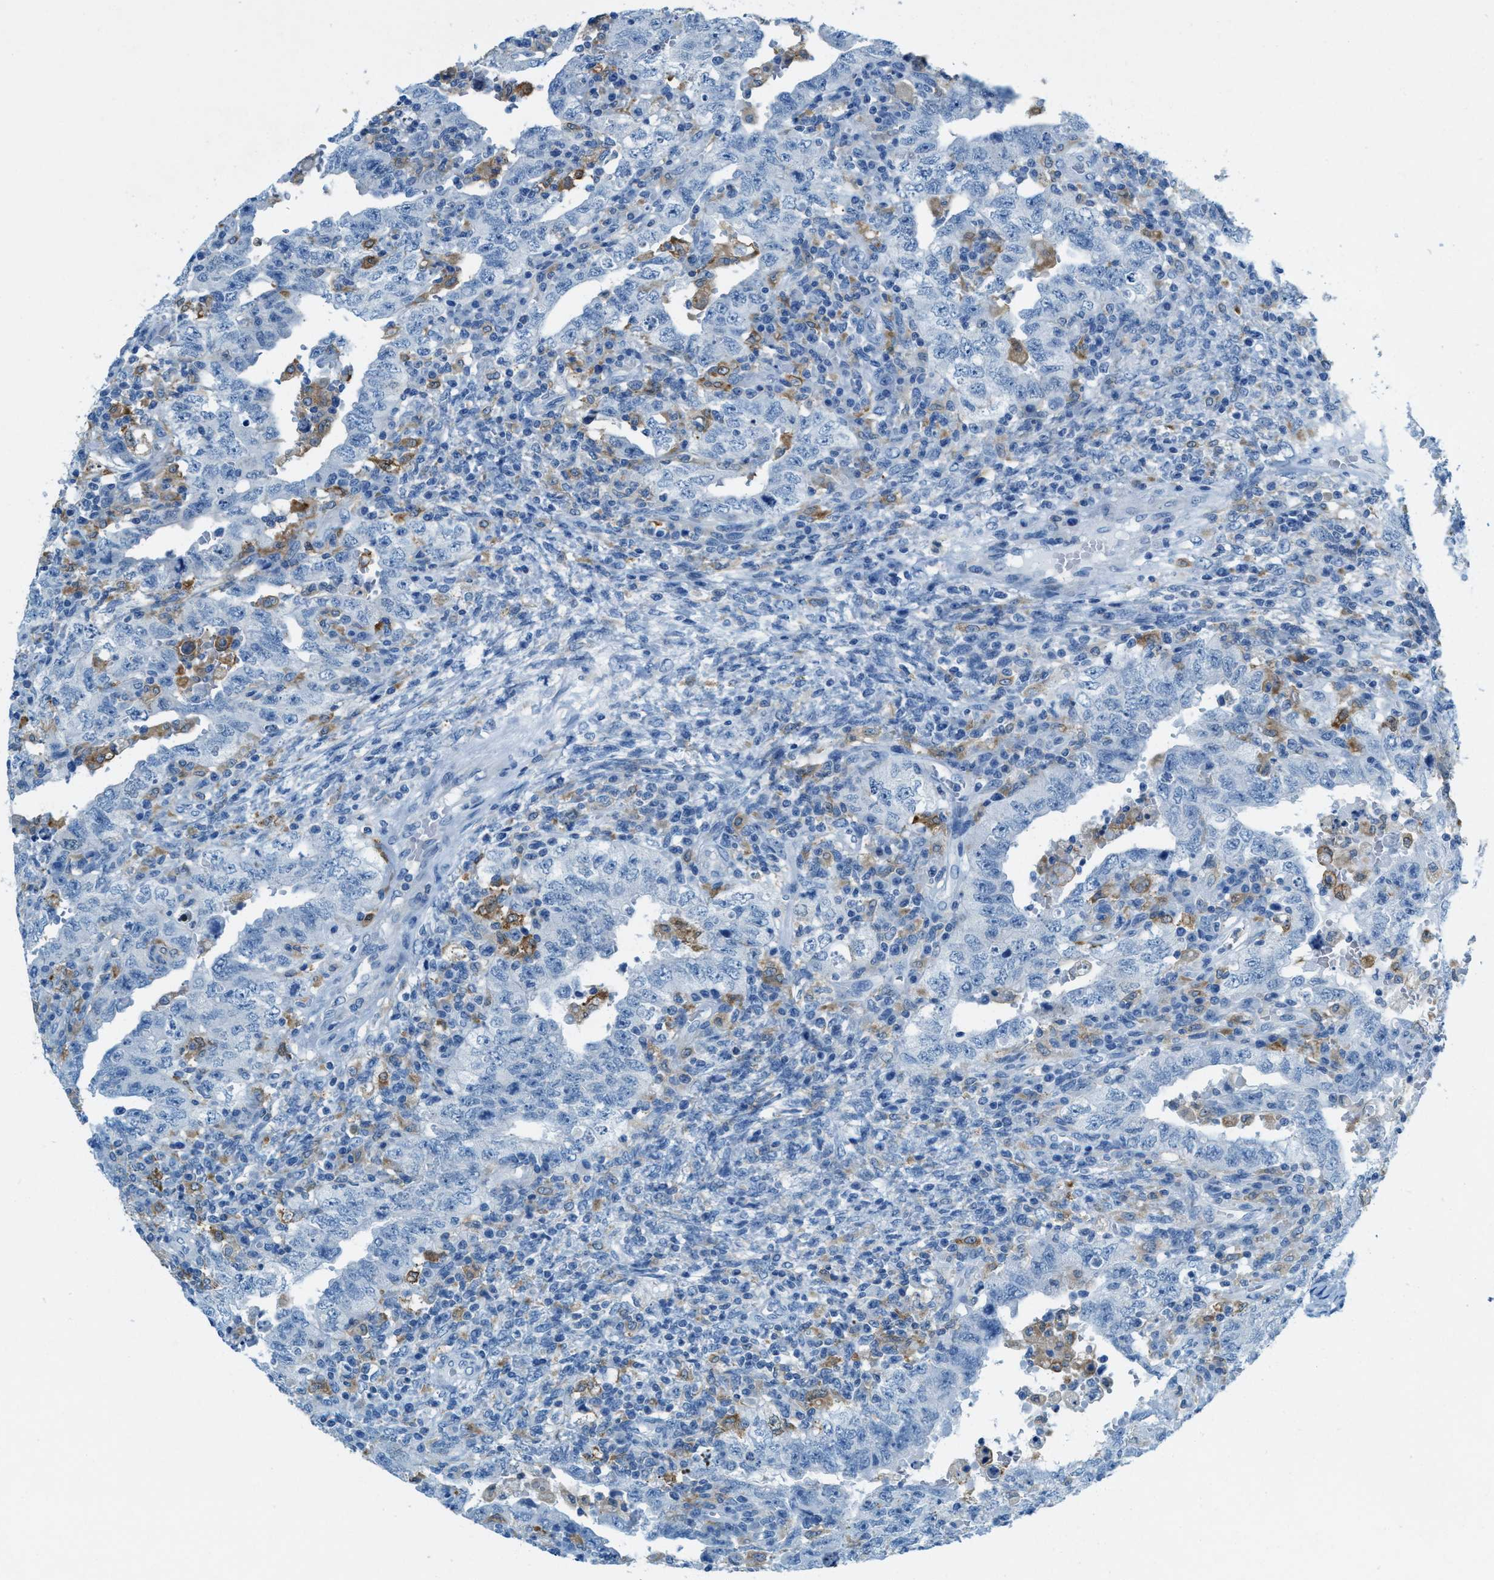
{"staining": {"intensity": "negative", "quantity": "none", "location": "none"}, "tissue": "testis cancer", "cell_type": "Tumor cells", "image_type": "cancer", "snomed": [{"axis": "morphology", "description": "Carcinoma, Embryonal, NOS"}, {"axis": "topography", "description": "Testis"}], "caption": "High power microscopy micrograph of an immunohistochemistry image of embryonal carcinoma (testis), revealing no significant positivity in tumor cells.", "gene": "MATCAP2", "patient": {"sex": "male", "age": 26}}